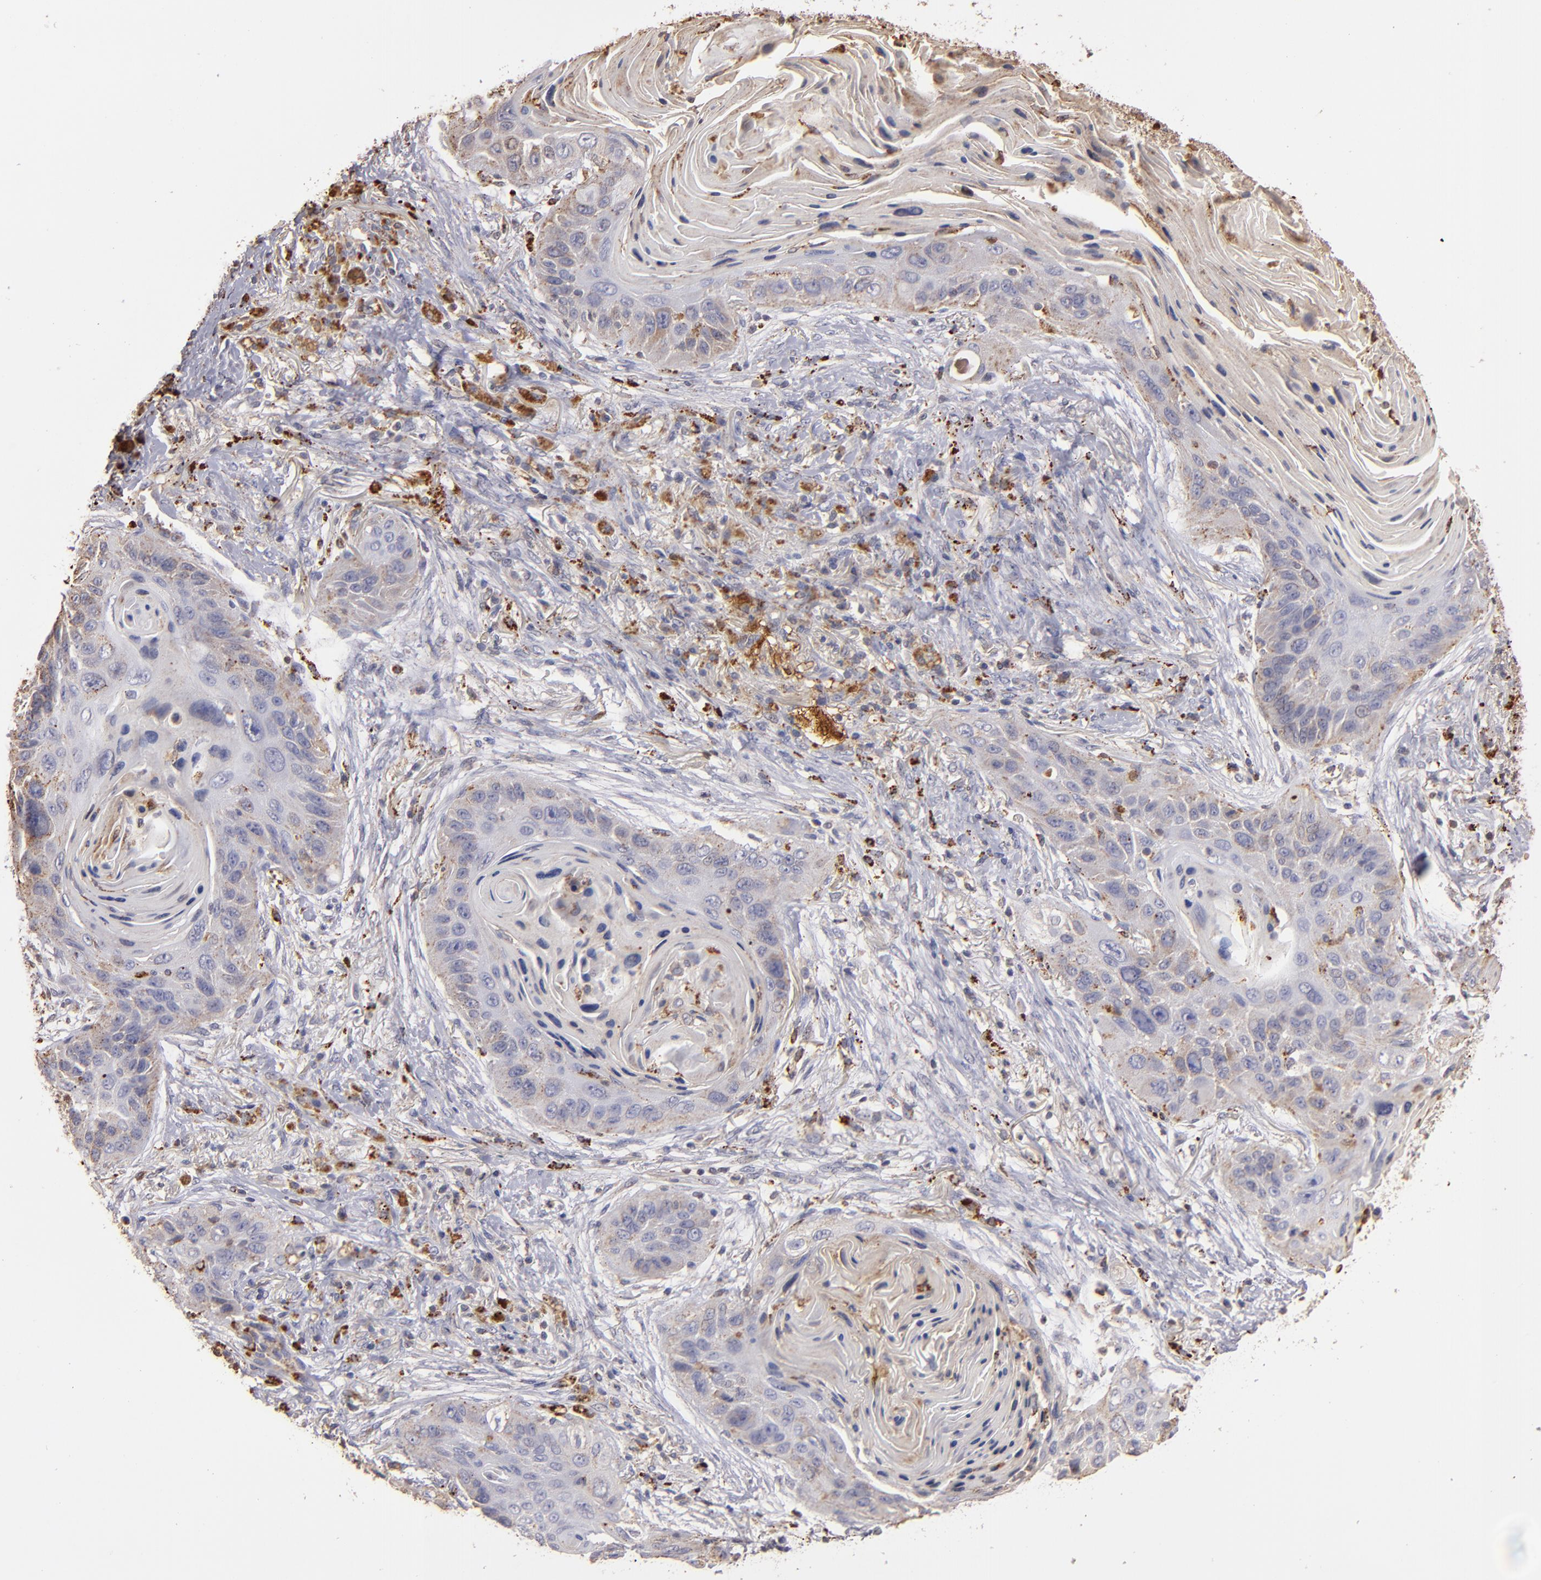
{"staining": {"intensity": "weak", "quantity": "<25%", "location": "cytoplasmic/membranous"}, "tissue": "lung cancer", "cell_type": "Tumor cells", "image_type": "cancer", "snomed": [{"axis": "morphology", "description": "Squamous cell carcinoma, NOS"}, {"axis": "topography", "description": "Lung"}], "caption": "High power microscopy micrograph of an immunohistochemistry (IHC) photomicrograph of lung squamous cell carcinoma, revealing no significant positivity in tumor cells.", "gene": "TRAF1", "patient": {"sex": "female", "age": 67}}